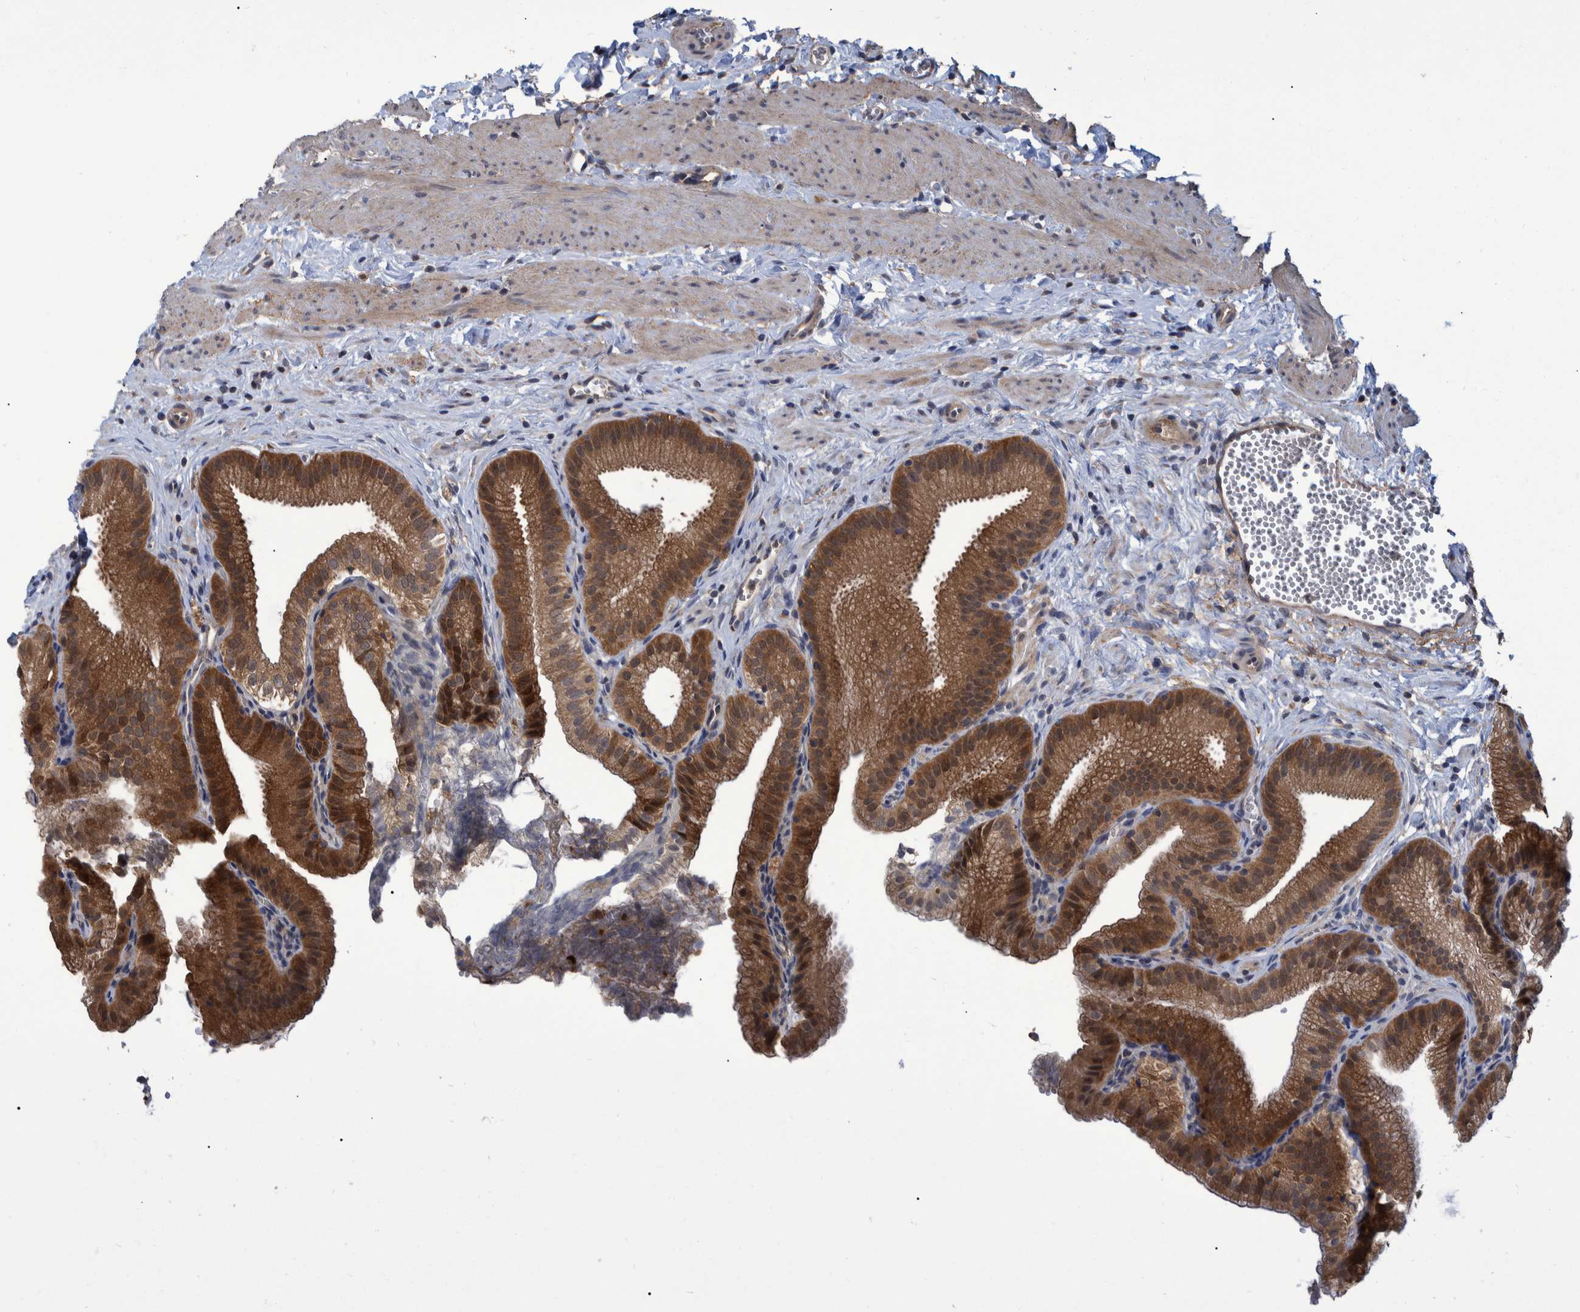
{"staining": {"intensity": "strong", "quantity": ">75%", "location": "cytoplasmic/membranous"}, "tissue": "gallbladder", "cell_type": "Glandular cells", "image_type": "normal", "snomed": [{"axis": "morphology", "description": "Normal tissue, NOS"}, {"axis": "topography", "description": "Gallbladder"}], "caption": "Immunohistochemistry histopathology image of unremarkable gallbladder stained for a protein (brown), which displays high levels of strong cytoplasmic/membranous staining in approximately >75% of glandular cells.", "gene": "PCYT2", "patient": {"sex": "male", "age": 38}}